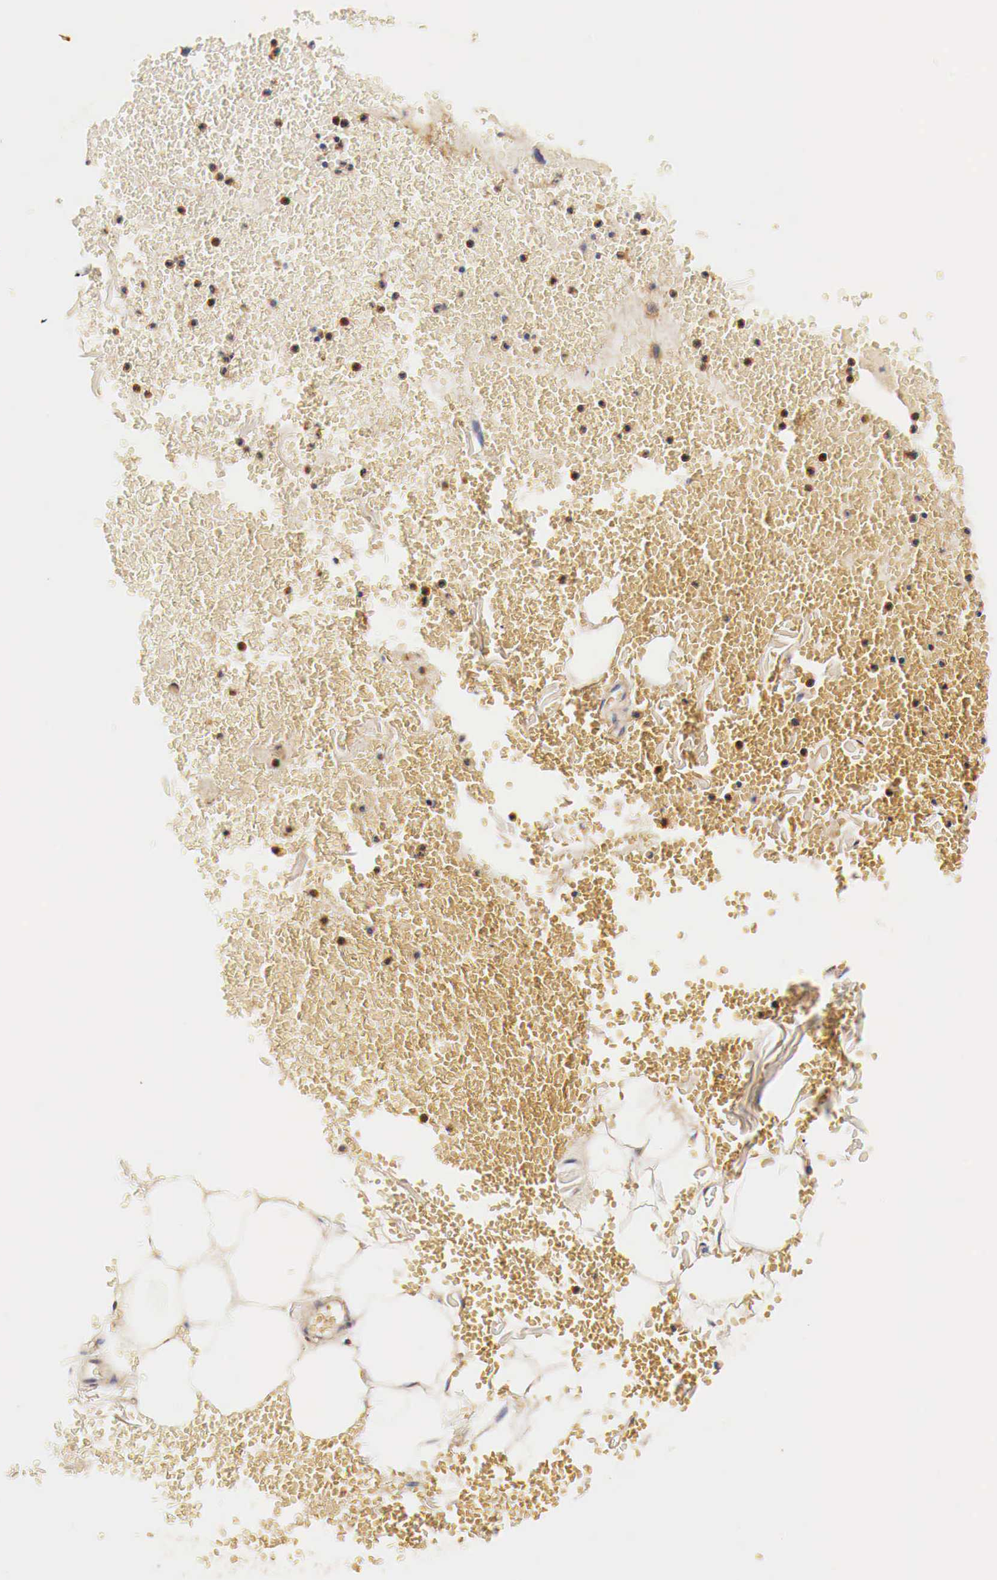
{"staining": {"intensity": "negative", "quantity": "none", "location": "none"}, "tissue": "adipose tissue", "cell_type": "Adipocytes", "image_type": "normal", "snomed": [{"axis": "morphology", "description": "Normal tissue, NOS"}, {"axis": "morphology", "description": "Inflammation, NOS"}, {"axis": "topography", "description": "Lymph node"}, {"axis": "topography", "description": "Peripheral nerve tissue"}], "caption": "A histopathology image of adipose tissue stained for a protein displays no brown staining in adipocytes.", "gene": "RP2", "patient": {"sex": "male", "age": 52}}